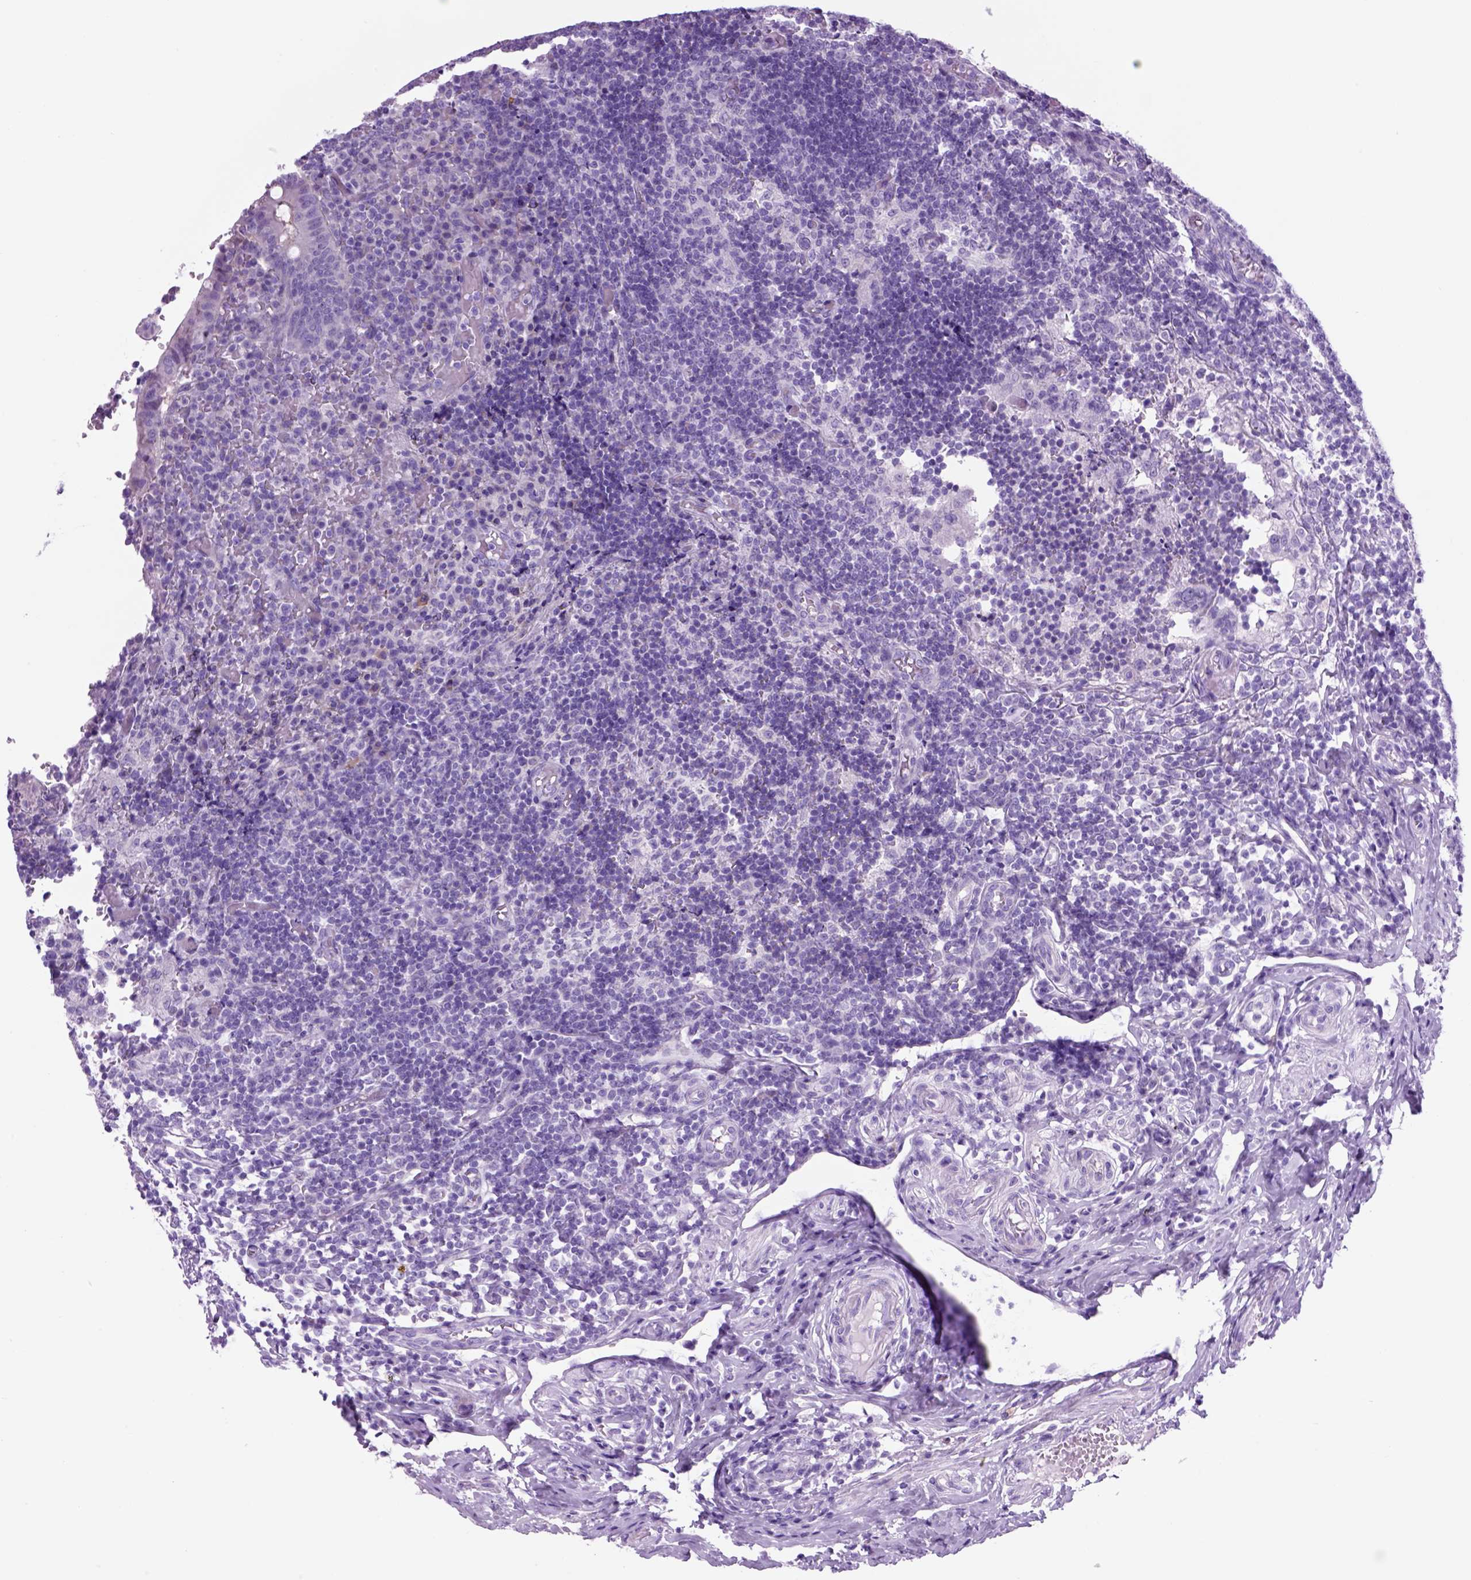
{"staining": {"intensity": "negative", "quantity": "none", "location": "none"}, "tissue": "appendix", "cell_type": "Glandular cells", "image_type": "normal", "snomed": [{"axis": "morphology", "description": "Normal tissue, NOS"}, {"axis": "topography", "description": "Appendix"}], "caption": "This is an immunohistochemistry (IHC) photomicrograph of benign appendix. There is no expression in glandular cells.", "gene": "HHIPL2", "patient": {"sex": "male", "age": 18}}